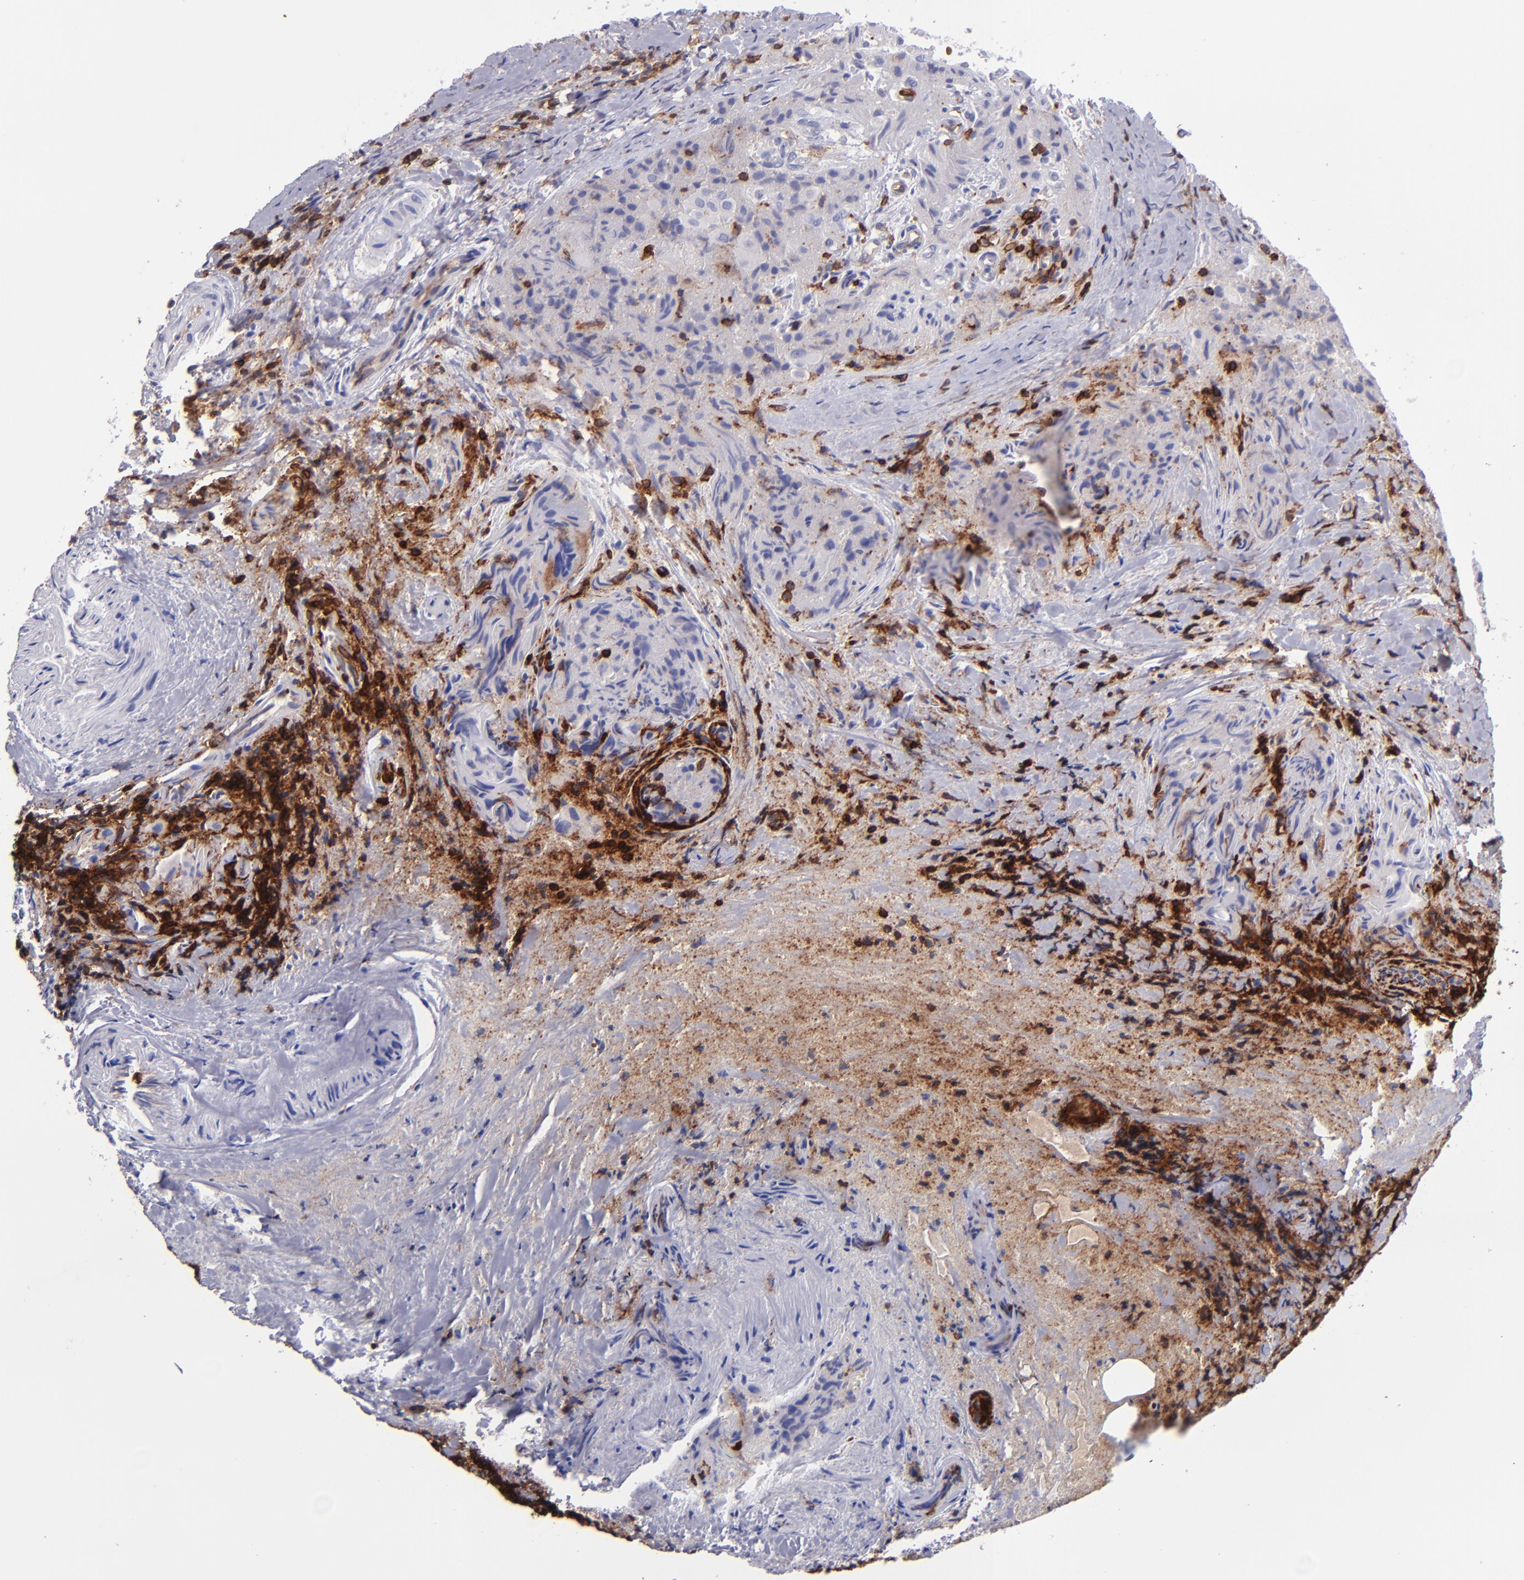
{"staining": {"intensity": "negative", "quantity": "none", "location": "none"}, "tissue": "thyroid cancer", "cell_type": "Tumor cells", "image_type": "cancer", "snomed": [{"axis": "morphology", "description": "Papillary adenocarcinoma, NOS"}, {"axis": "topography", "description": "Thyroid gland"}], "caption": "An immunohistochemistry (IHC) image of papillary adenocarcinoma (thyroid) is shown. There is no staining in tumor cells of papillary adenocarcinoma (thyroid). (DAB (3,3'-diaminobenzidine) immunohistochemistry (IHC), high magnification).", "gene": "ICAM3", "patient": {"sex": "female", "age": 71}}